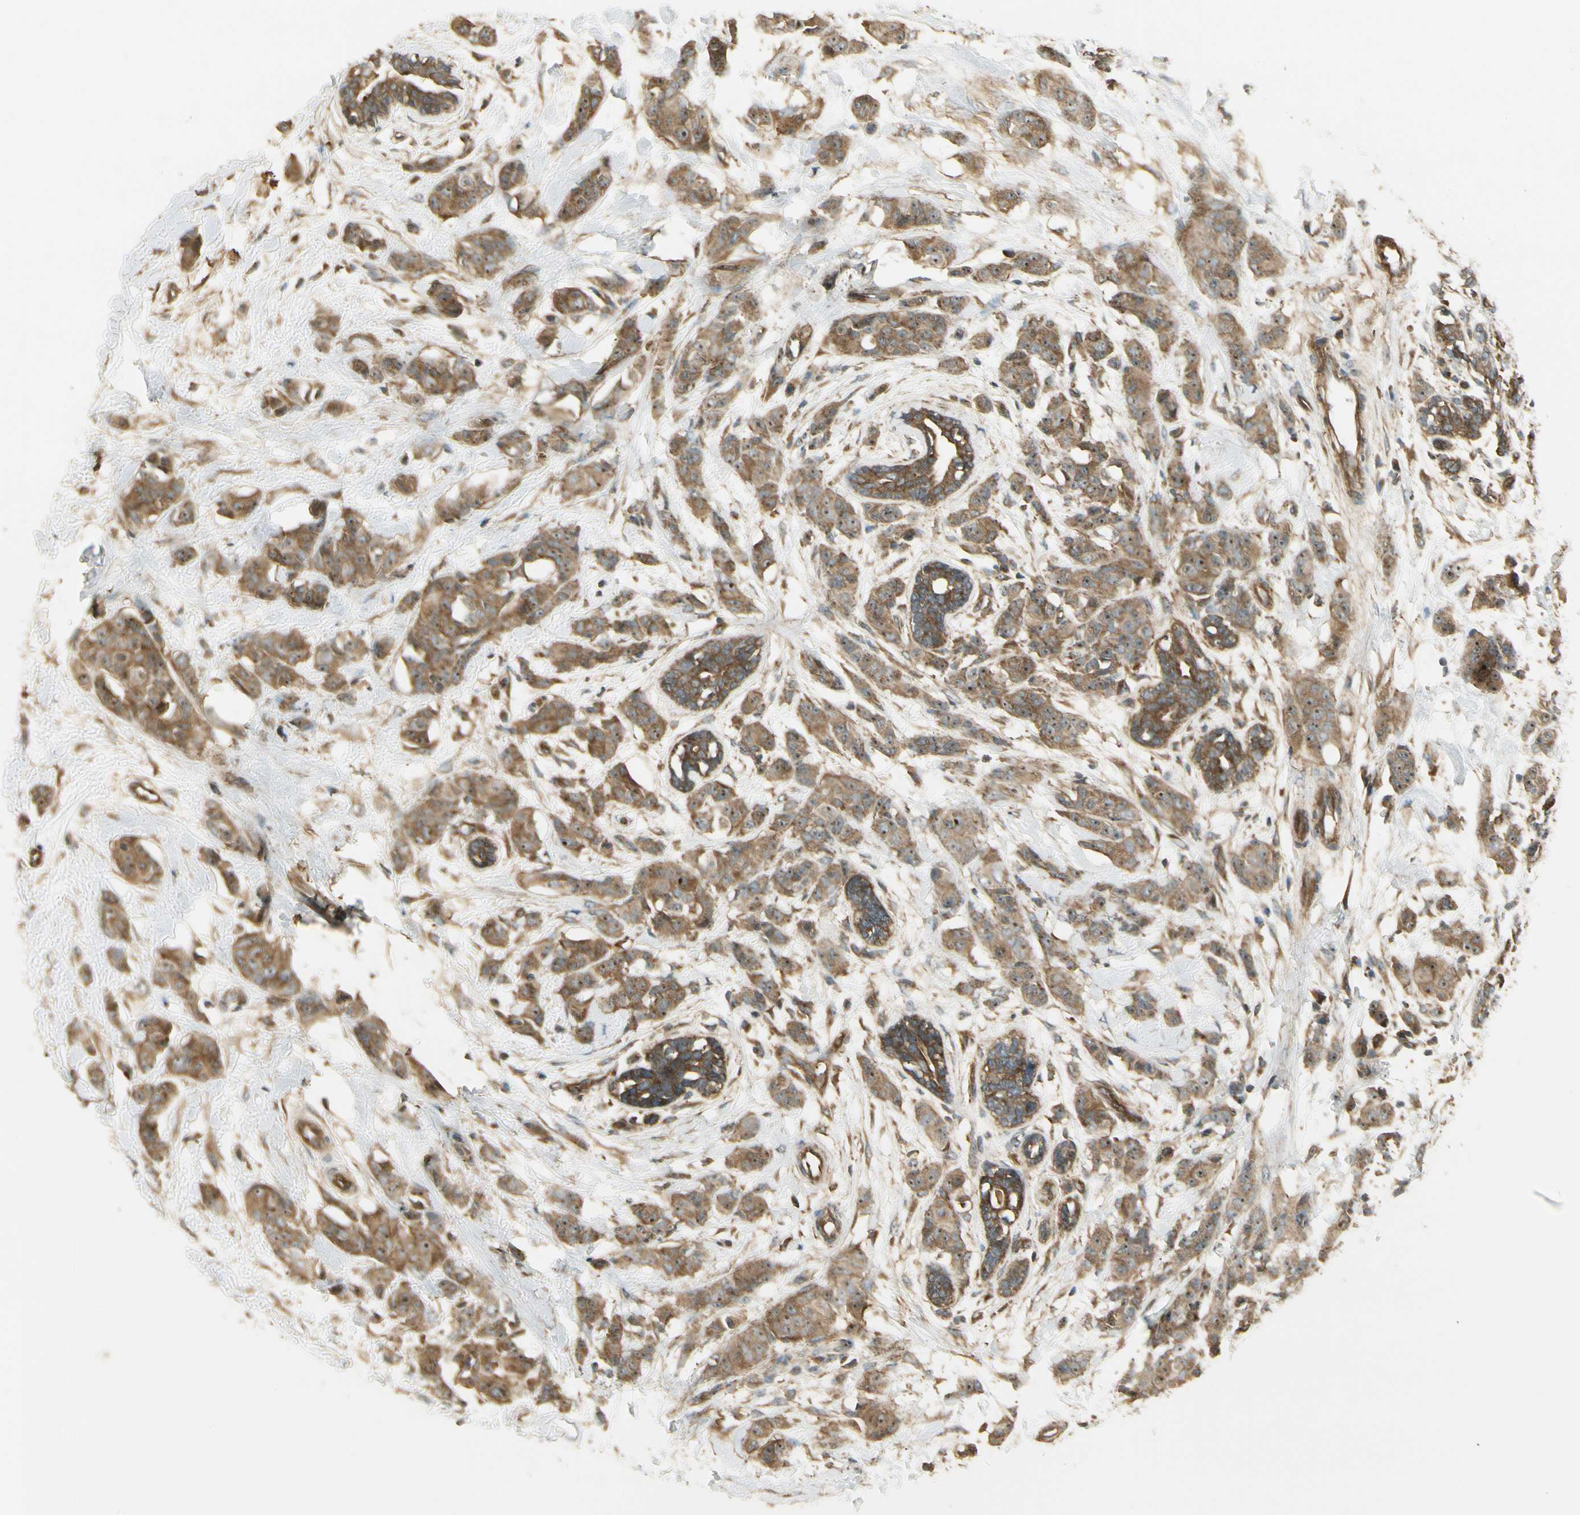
{"staining": {"intensity": "moderate", "quantity": ">75%", "location": "cytoplasmic/membranous"}, "tissue": "breast cancer", "cell_type": "Tumor cells", "image_type": "cancer", "snomed": [{"axis": "morphology", "description": "Normal tissue, NOS"}, {"axis": "morphology", "description": "Duct carcinoma"}, {"axis": "topography", "description": "Breast"}], "caption": "A high-resolution image shows immunohistochemistry staining of breast cancer (invasive ductal carcinoma), which displays moderate cytoplasmic/membranous staining in about >75% of tumor cells.", "gene": "FKBP15", "patient": {"sex": "female", "age": 40}}